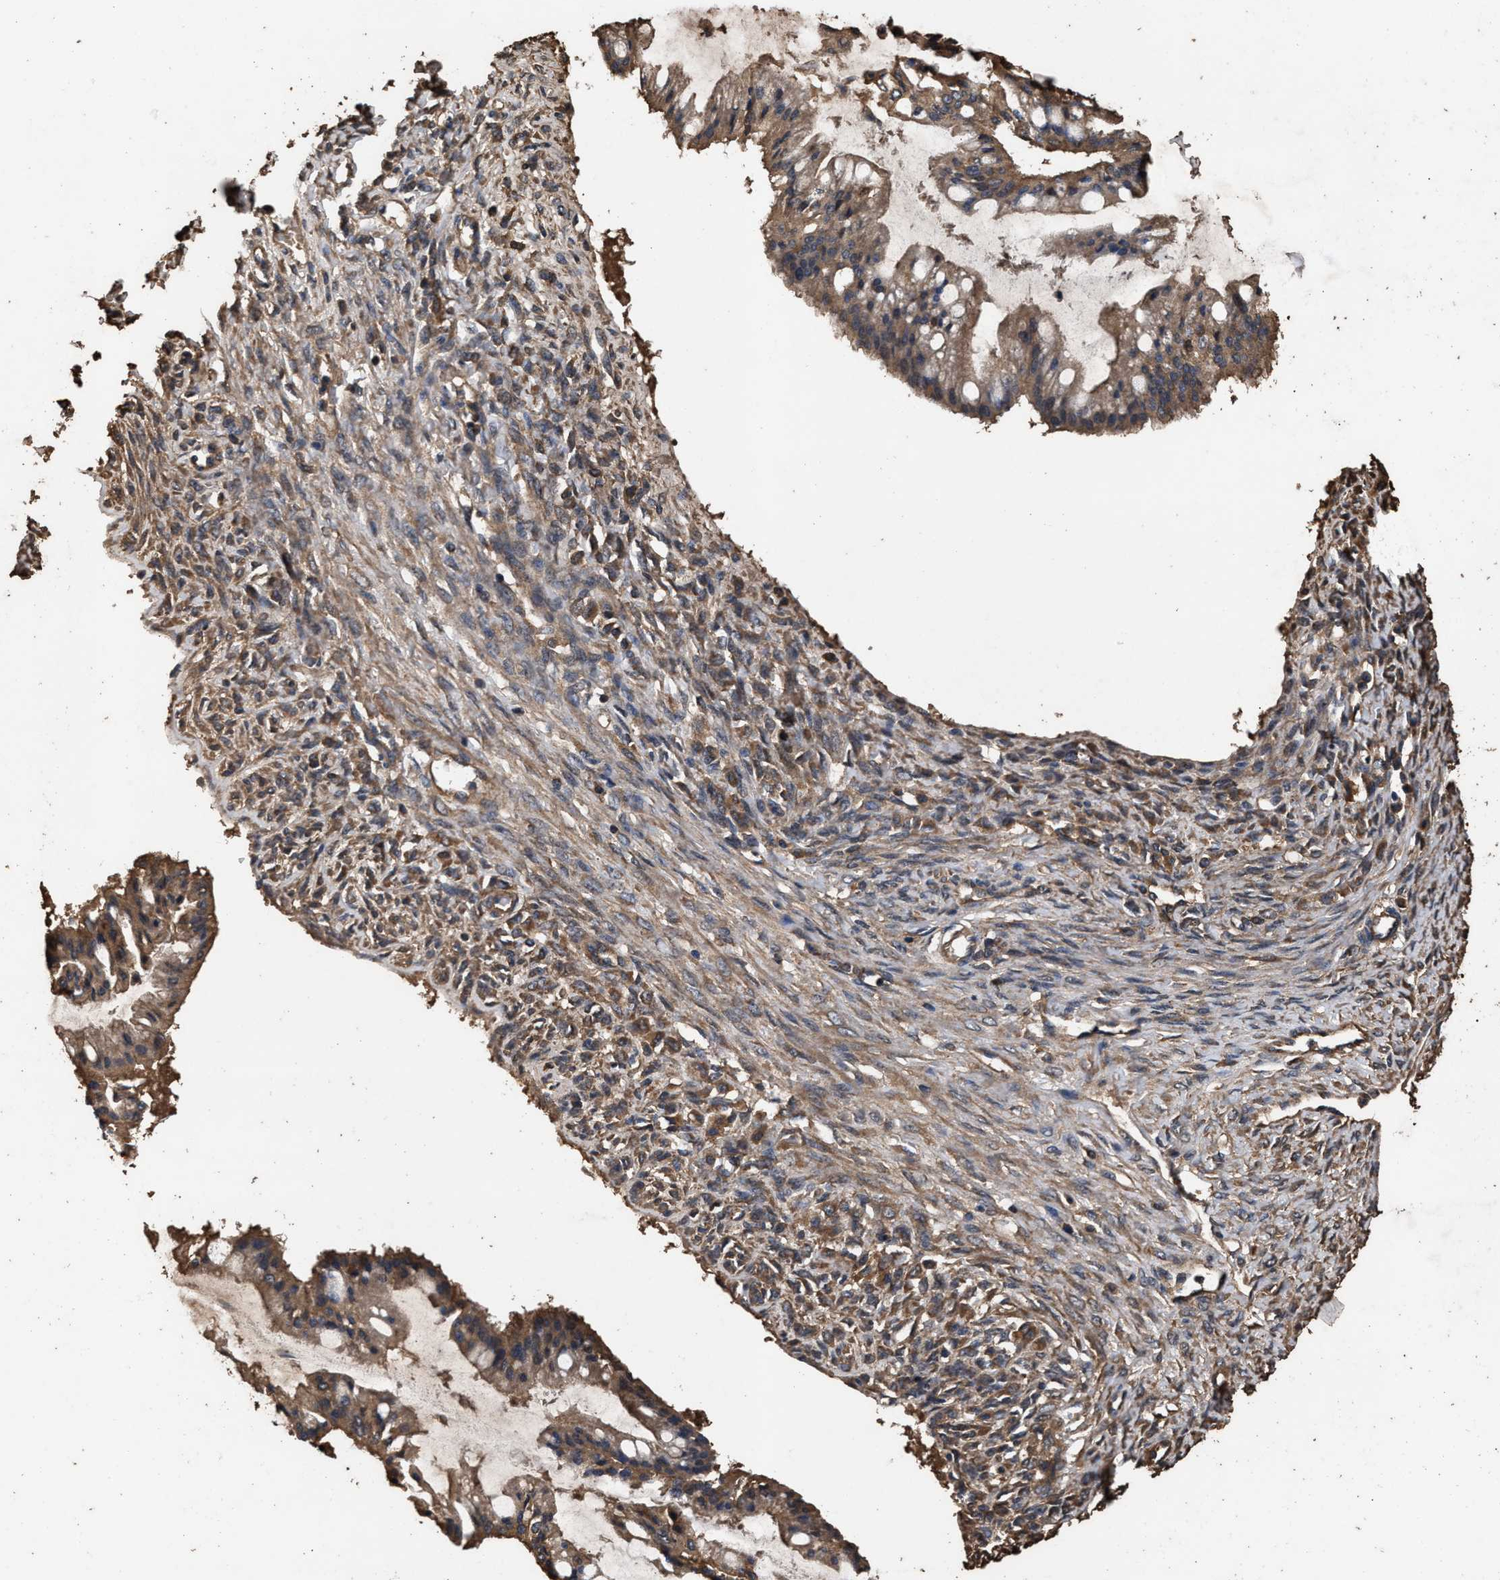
{"staining": {"intensity": "moderate", "quantity": ">75%", "location": "cytoplasmic/membranous"}, "tissue": "ovarian cancer", "cell_type": "Tumor cells", "image_type": "cancer", "snomed": [{"axis": "morphology", "description": "Cystadenocarcinoma, mucinous, NOS"}, {"axis": "topography", "description": "Ovary"}], "caption": "Mucinous cystadenocarcinoma (ovarian) was stained to show a protein in brown. There is medium levels of moderate cytoplasmic/membranous expression in about >75% of tumor cells. (DAB IHC with brightfield microscopy, high magnification).", "gene": "KYAT1", "patient": {"sex": "female", "age": 73}}